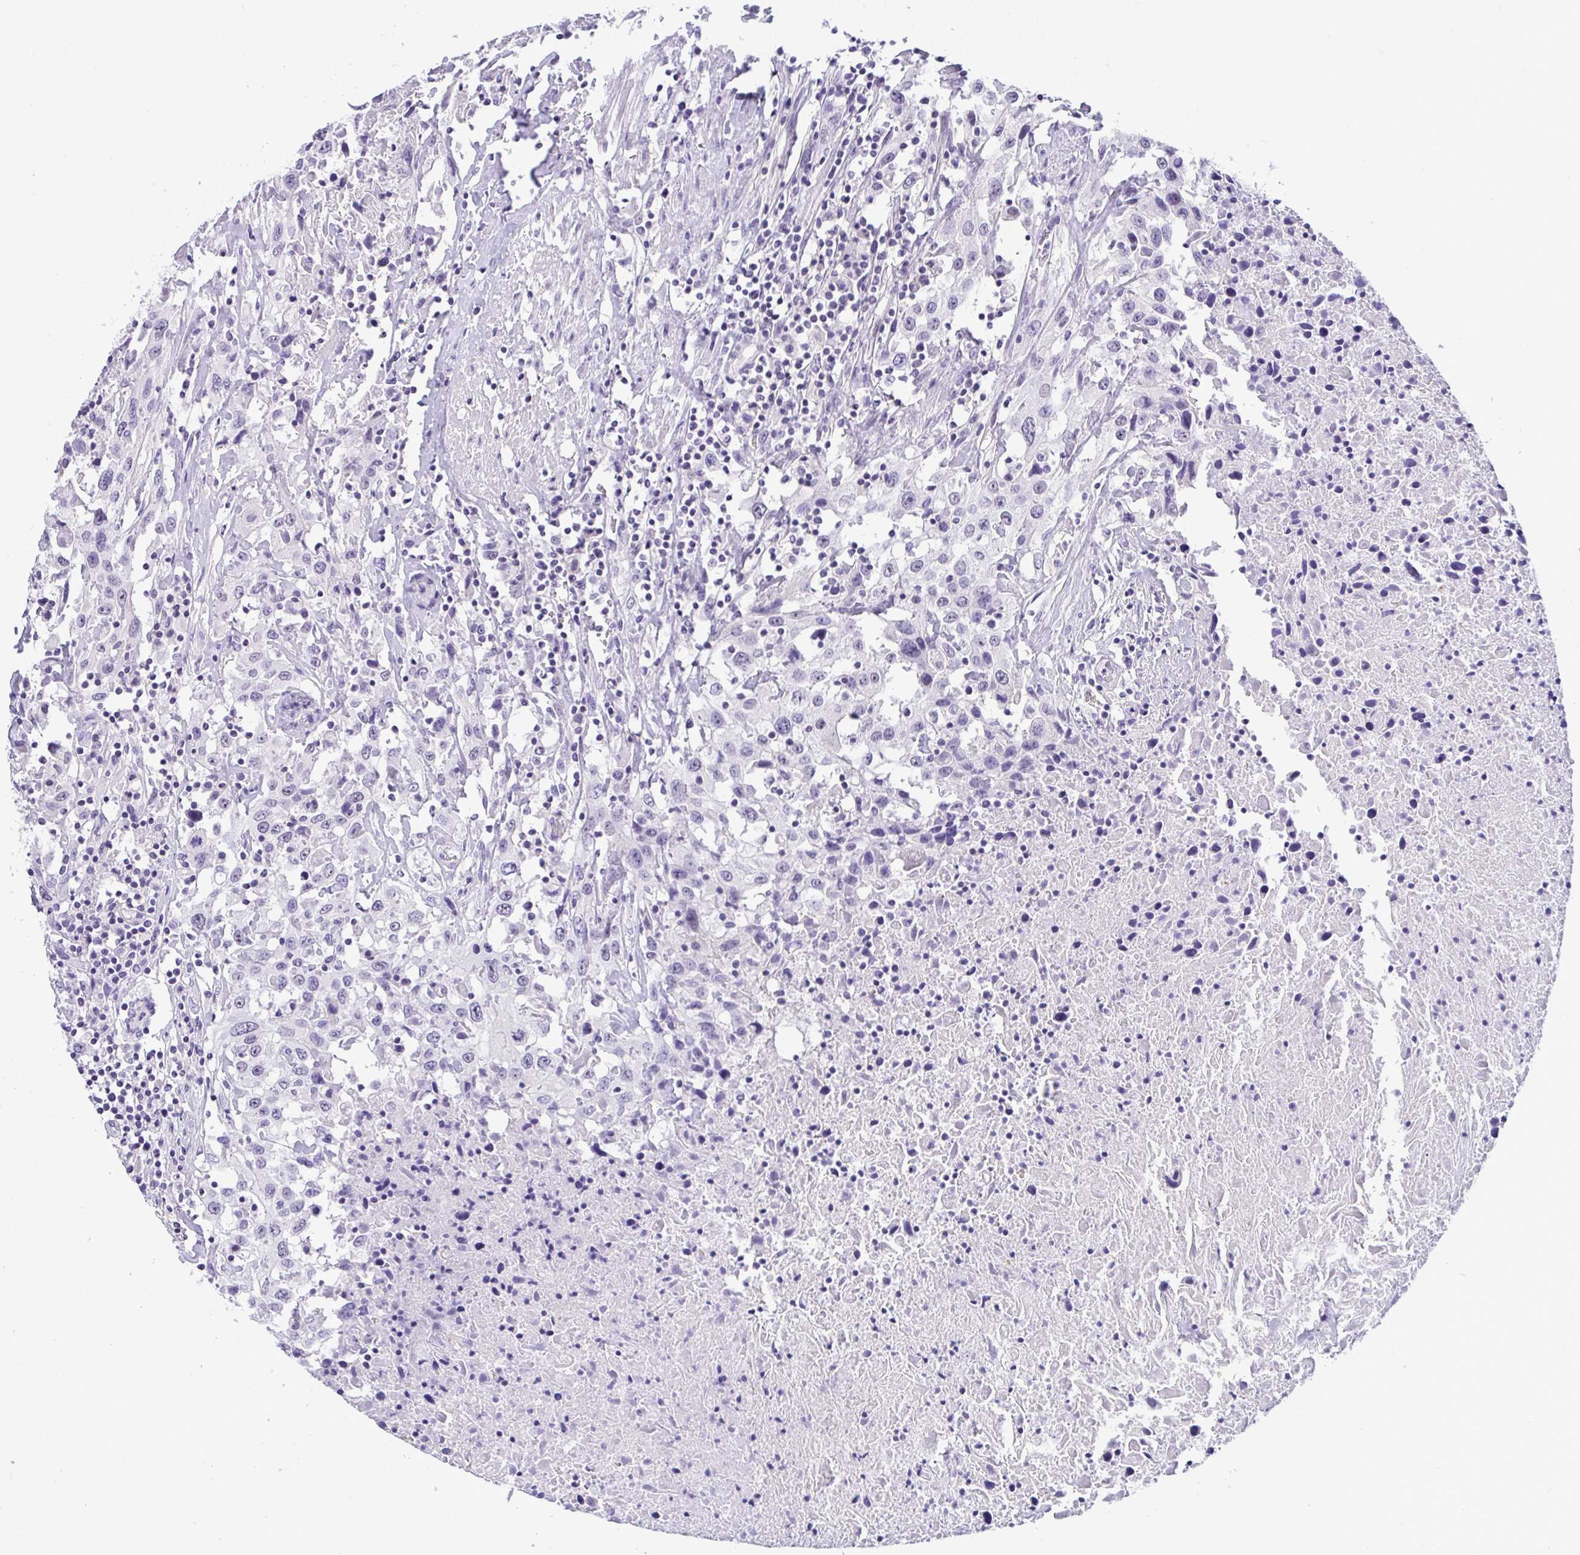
{"staining": {"intensity": "negative", "quantity": "none", "location": "none"}, "tissue": "urothelial cancer", "cell_type": "Tumor cells", "image_type": "cancer", "snomed": [{"axis": "morphology", "description": "Urothelial carcinoma, High grade"}, {"axis": "topography", "description": "Urinary bladder"}], "caption": "Protein analysis of high-grade urothelial carcinoma exhibits no significant expression in tumor cells.", "gene": "YBX2", "patient": {"sex": "male", "age": 61}}